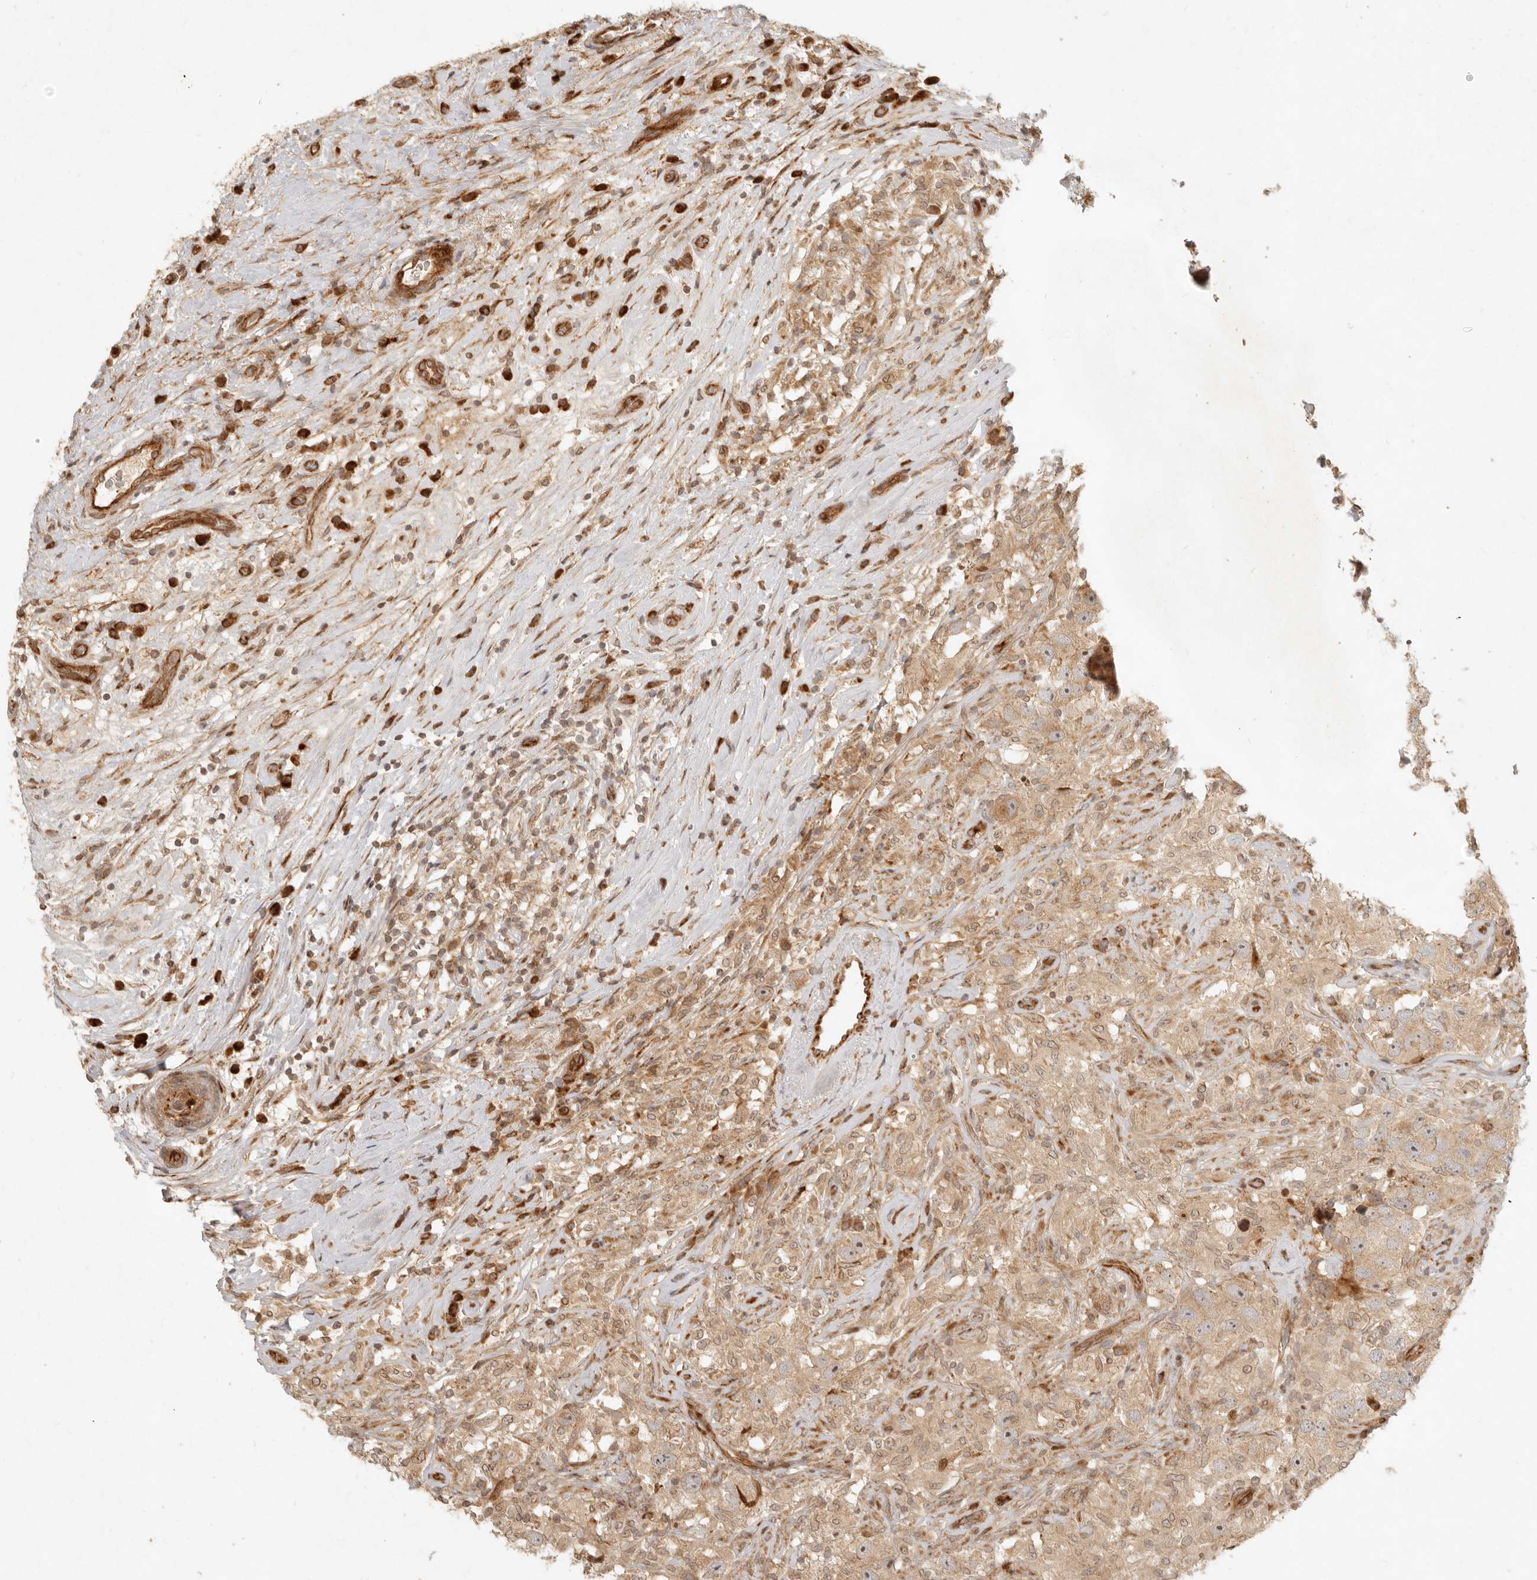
{"staining": {"intensity": "moderate", "quantity": ">75%", "location": "cytoplasmic/membranous"}, "tissue": "testis cancer", "cell_type": "Tumor cells", "image_type": "cancer", "snomed": [{"axis": "morphology", "description": "Seminoma, NOS"}, {"axis": "topography", "description": "Testis"}], "caption": "This photomicrograph shows immunohistochemistry staining of testis seminoma, with medium moderate cytoplasmic/membranous staining in approximately >75% of tumor cells.", "gene": "KLHL38", "patient": {"sex": "male", "age": 49}}